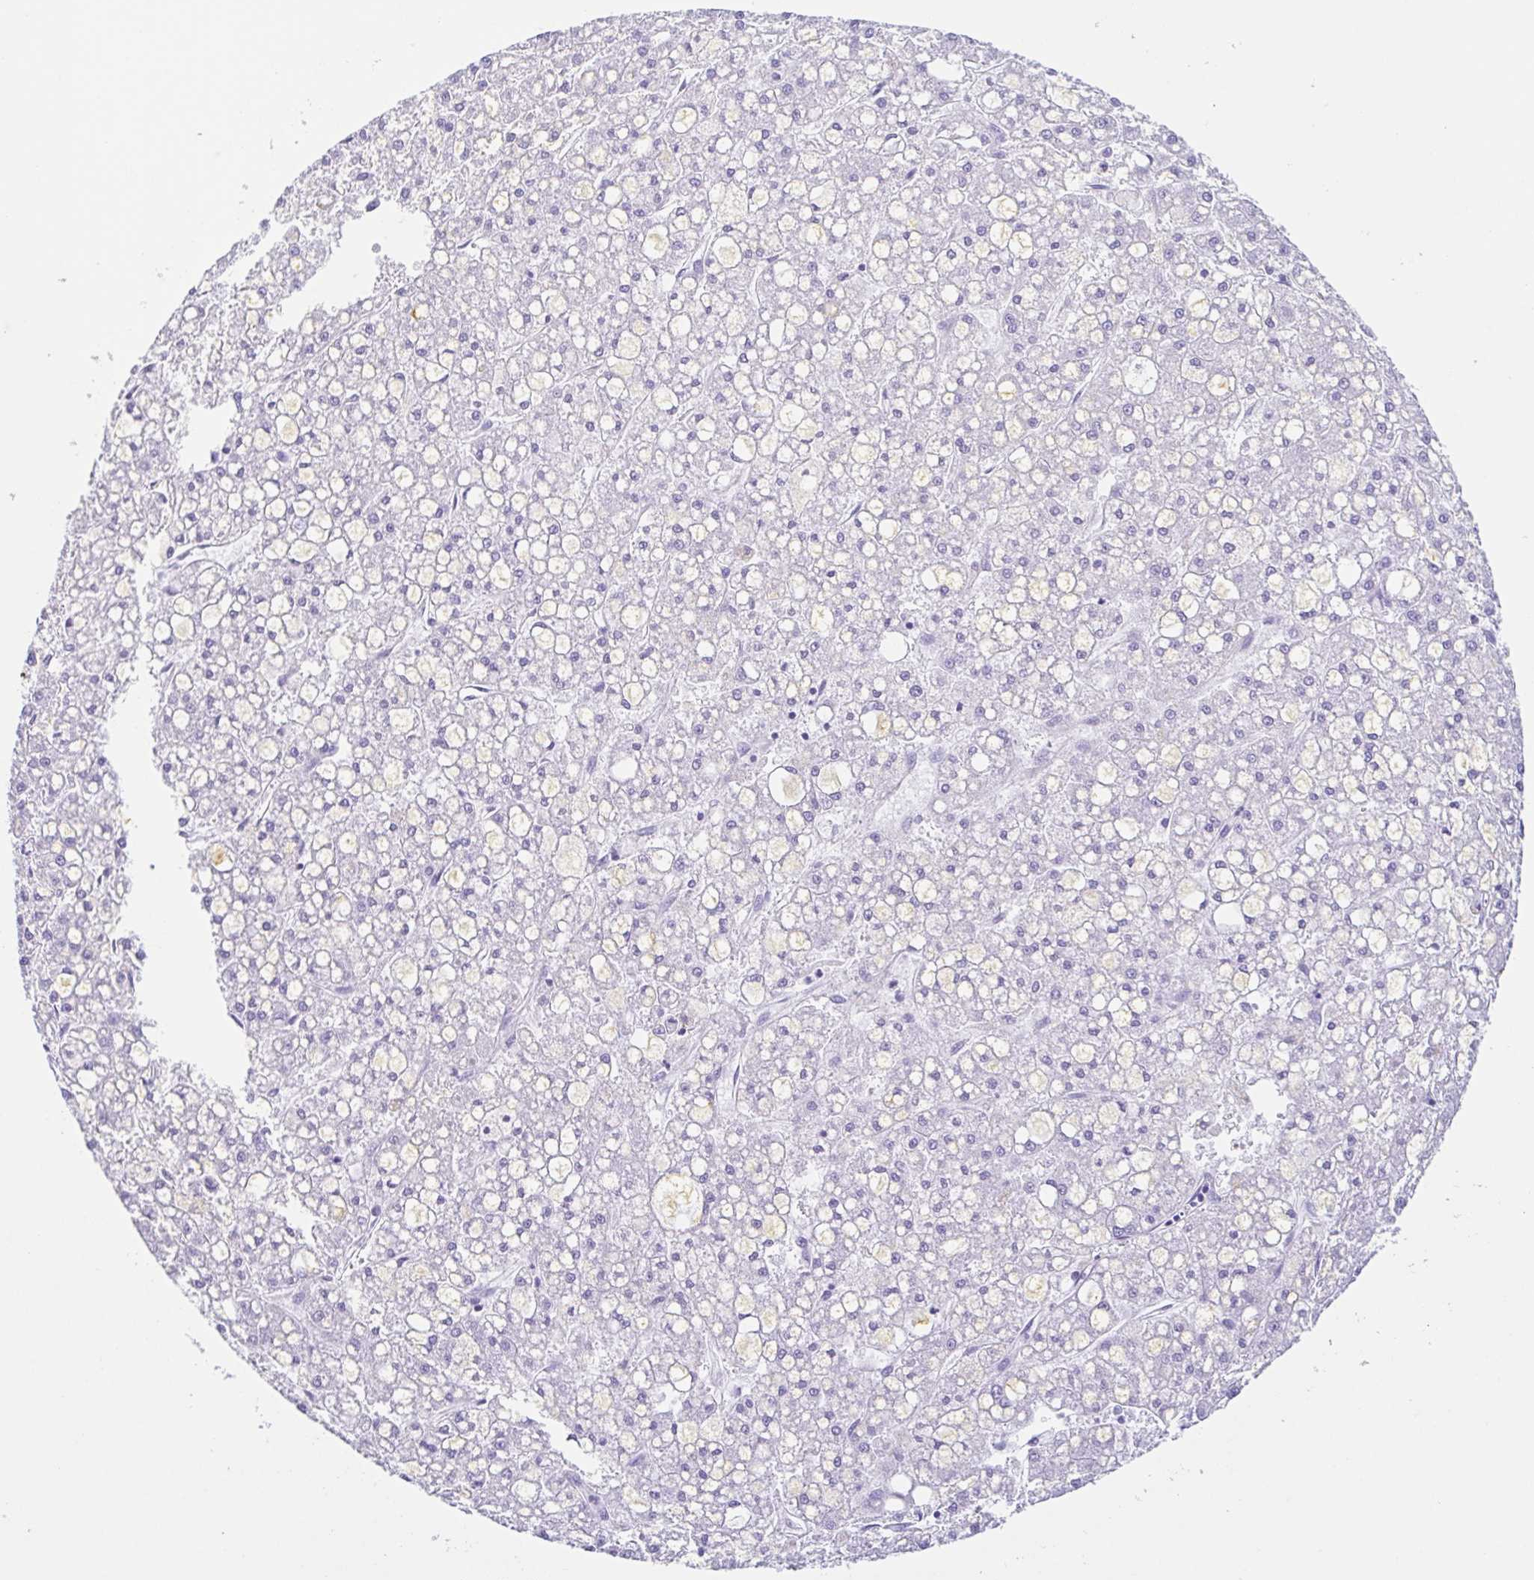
{"staining": {"intensity": "negative", "quantity": "none", "location": "none"}, "tissue": "liver cancer", "cell_type": "Tumor cells", "image_type": "cancer", "snomed": [{"axis": "morphology", "description": "Carcinoma, Hepatocellular, NOS"}, {"axis": "topography", "description": "Liver"}], "caption": "This is a image of immunohistochemistry (IHC) staining of liver hepatocellular carcinoma, which shows no expression in tumor cells.", "gene": "ARPP21", "patient": {"sex": "male", "age": 67}}